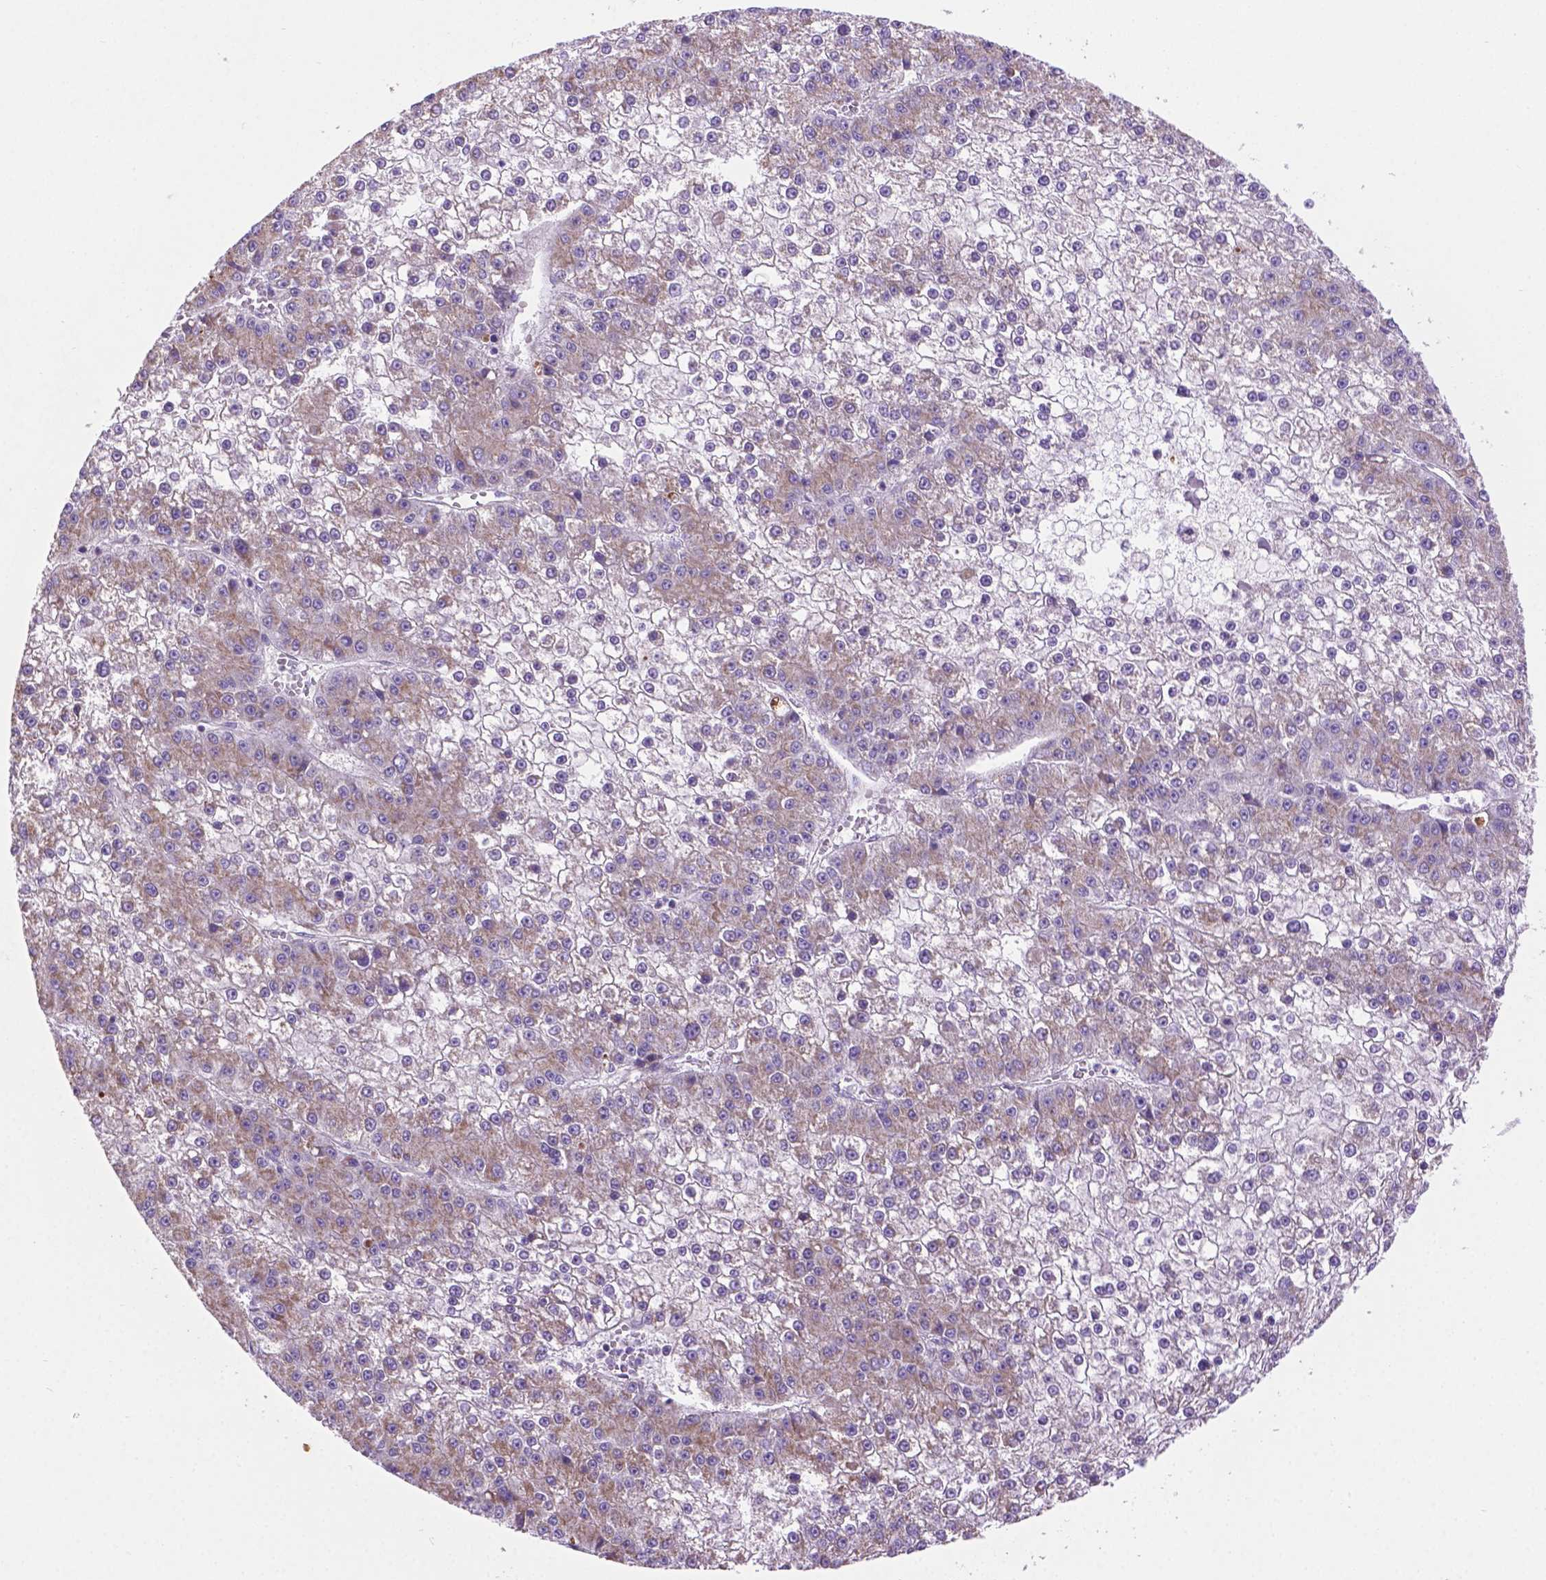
{"staining": {"intensity": "weak", "quantity": "25%-75%", "location": "cytoplasmic/membranous"}, "tissue": "liver cancer", "cell_type": "Tumor cells", "image_type": "cancer", "snomed": [{"axis": "morphology", "description": "Carcinoma, Hepatocellular, NOS"}, {"axis": "topography", "description": "Liver"}], "caption": "Weak cytoplasmic/membranous expression is identified in about 25%-75% of tumor cells in liver cancer (hepatocellular carcinoma).", "gene": "CSPG5", "patient": {"sex": "female", "age": 73}}